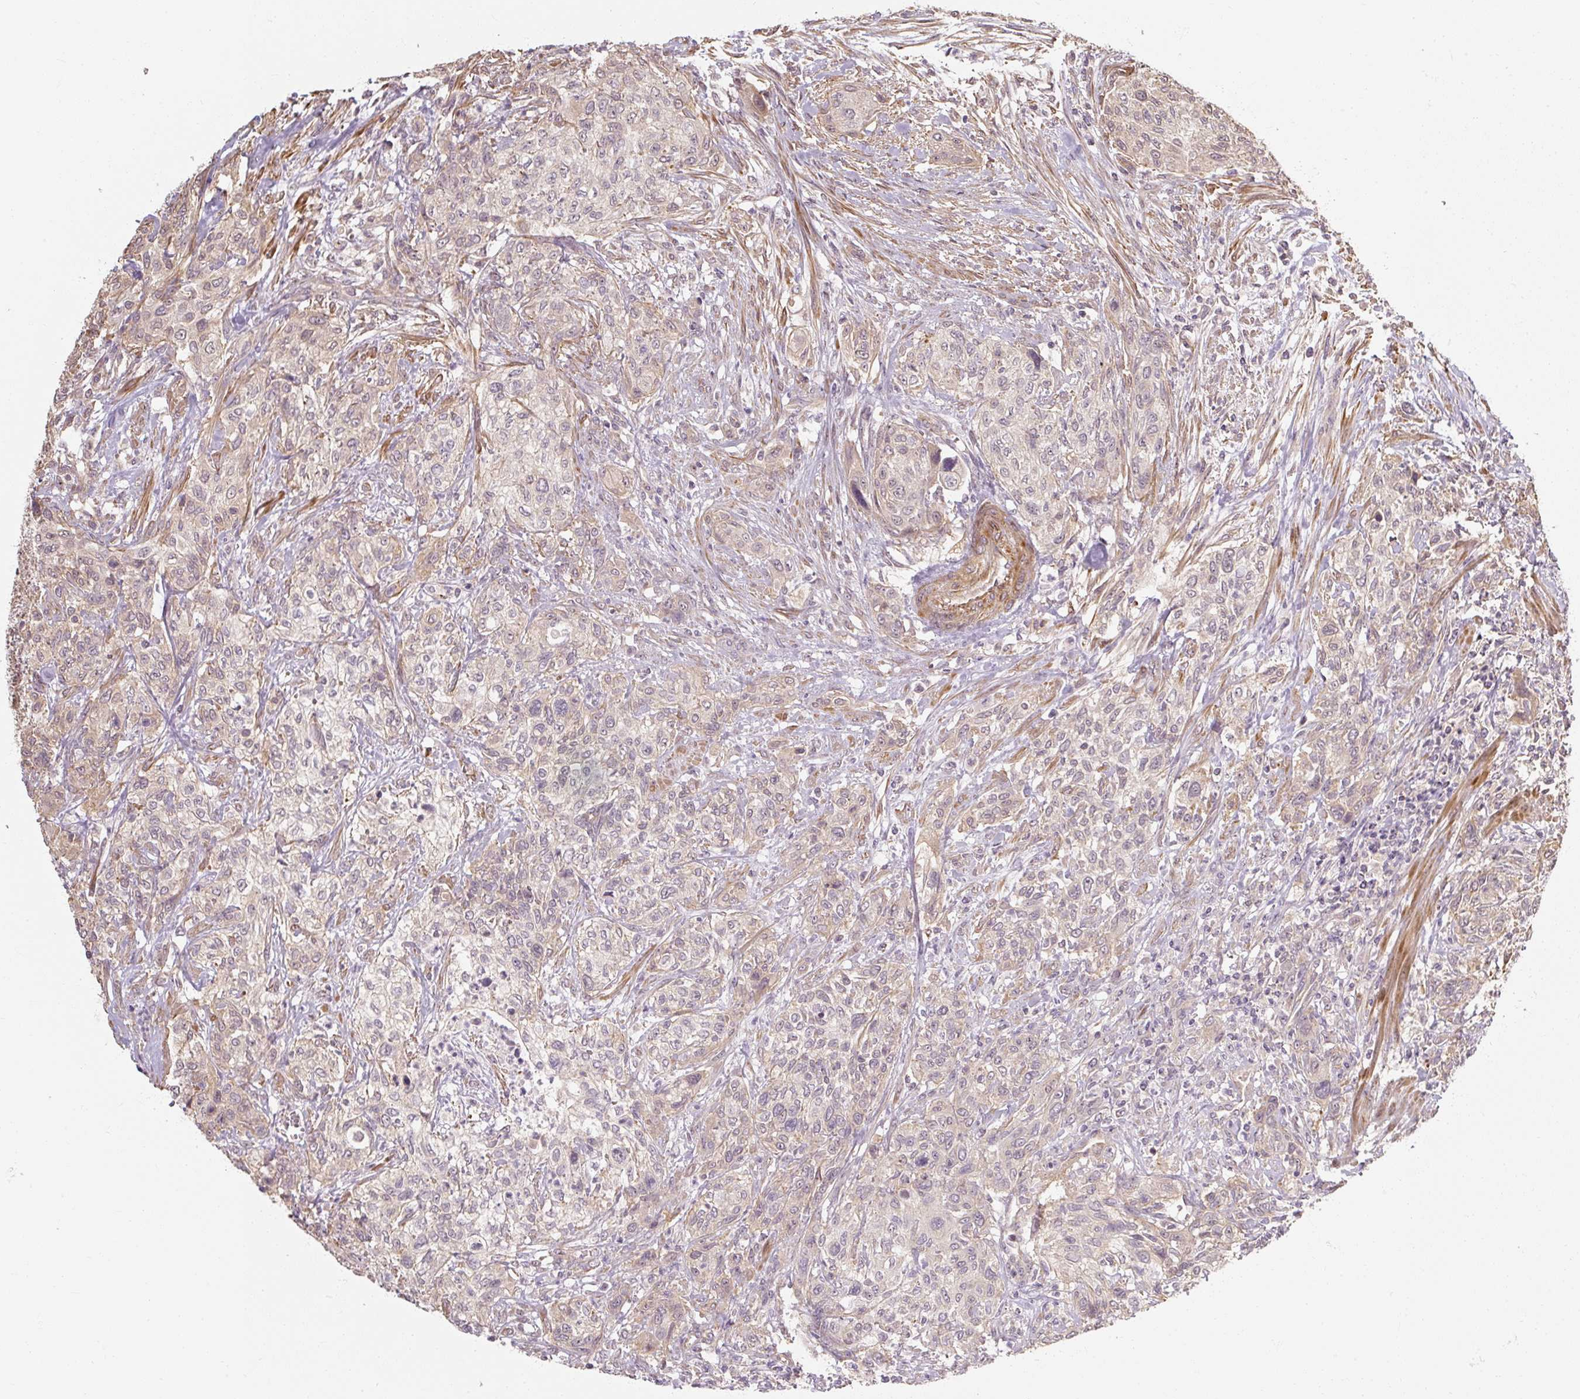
{"staining": {"intensity": "negative", "quantity": "none", "location": "none"}, "tissue": "urothelial cancer", "cell_type": "Tumor cells", "image_type": "cancer", "snomed": [{"axis": "morphology", "description": "Normal tissue, NOS"}, {"axis": "morphology", "description": "Urothelial carcinoma, NOS"}, {"axis": "topography", "description": "Urinary bladder"}, {"axis": "topography", "description": "Peripheral nerve tissue"}], "caption": "An image of human transitional cell carcinoma is negative for staining in tumor cells.", "gene": "RB1CC1", "patient": {"sex": "male", "age": 35}}